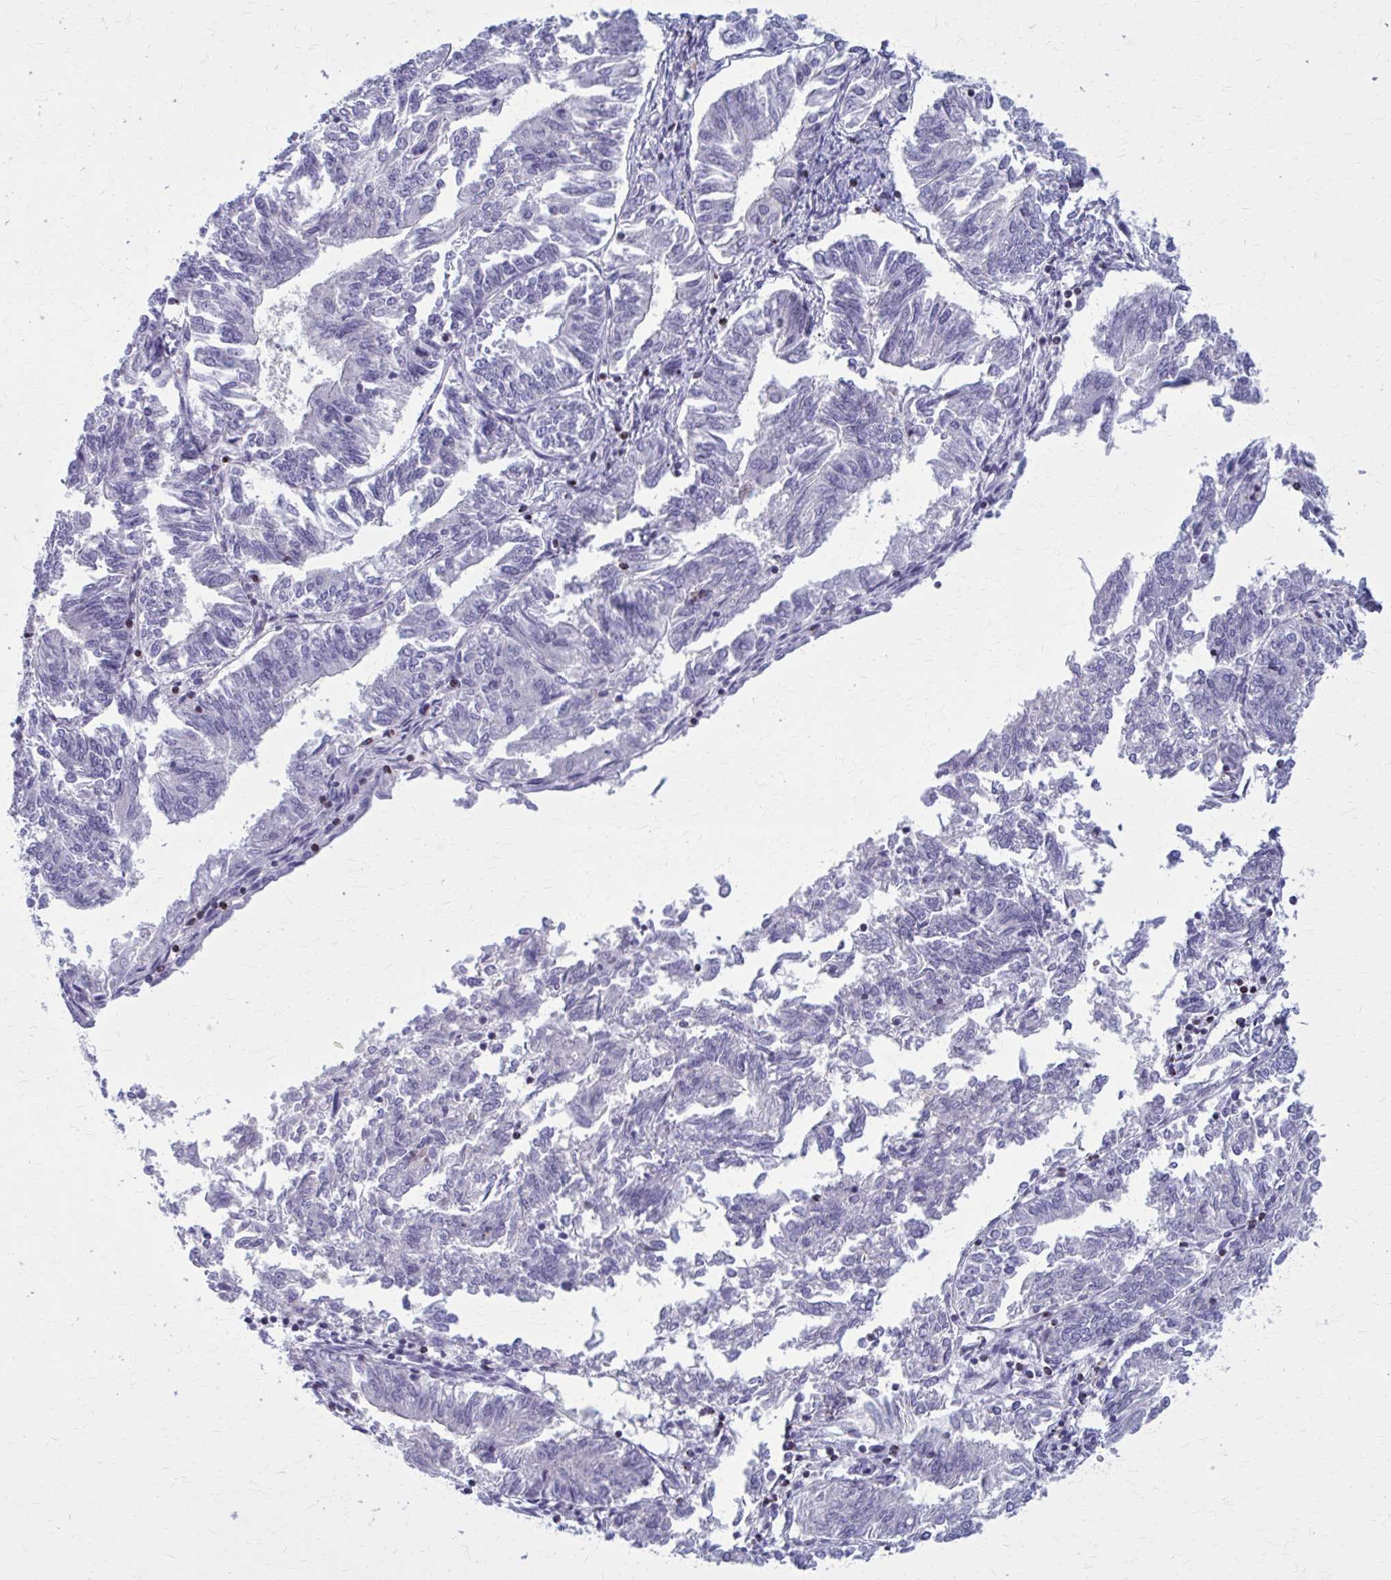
{"staining": {"intensity": "negative", "quantity": "none", "location": "none"}, "tissue": "endometrial cancer", "cell_type": "Tumor cells", "image_type": "cancer", "snomed": [{"axis": "morphology", "description": "Adenocarcinoma, NOS"}, {"axis": "topography", "description": "Endometrium"}], "caption": "Adenocarcinoma (endometrial) was stained to show a protein in brown. There is no significant staining in tumor cells.", "gene": "PEDS1", "patient": {"sex": "female", "age": 58}}